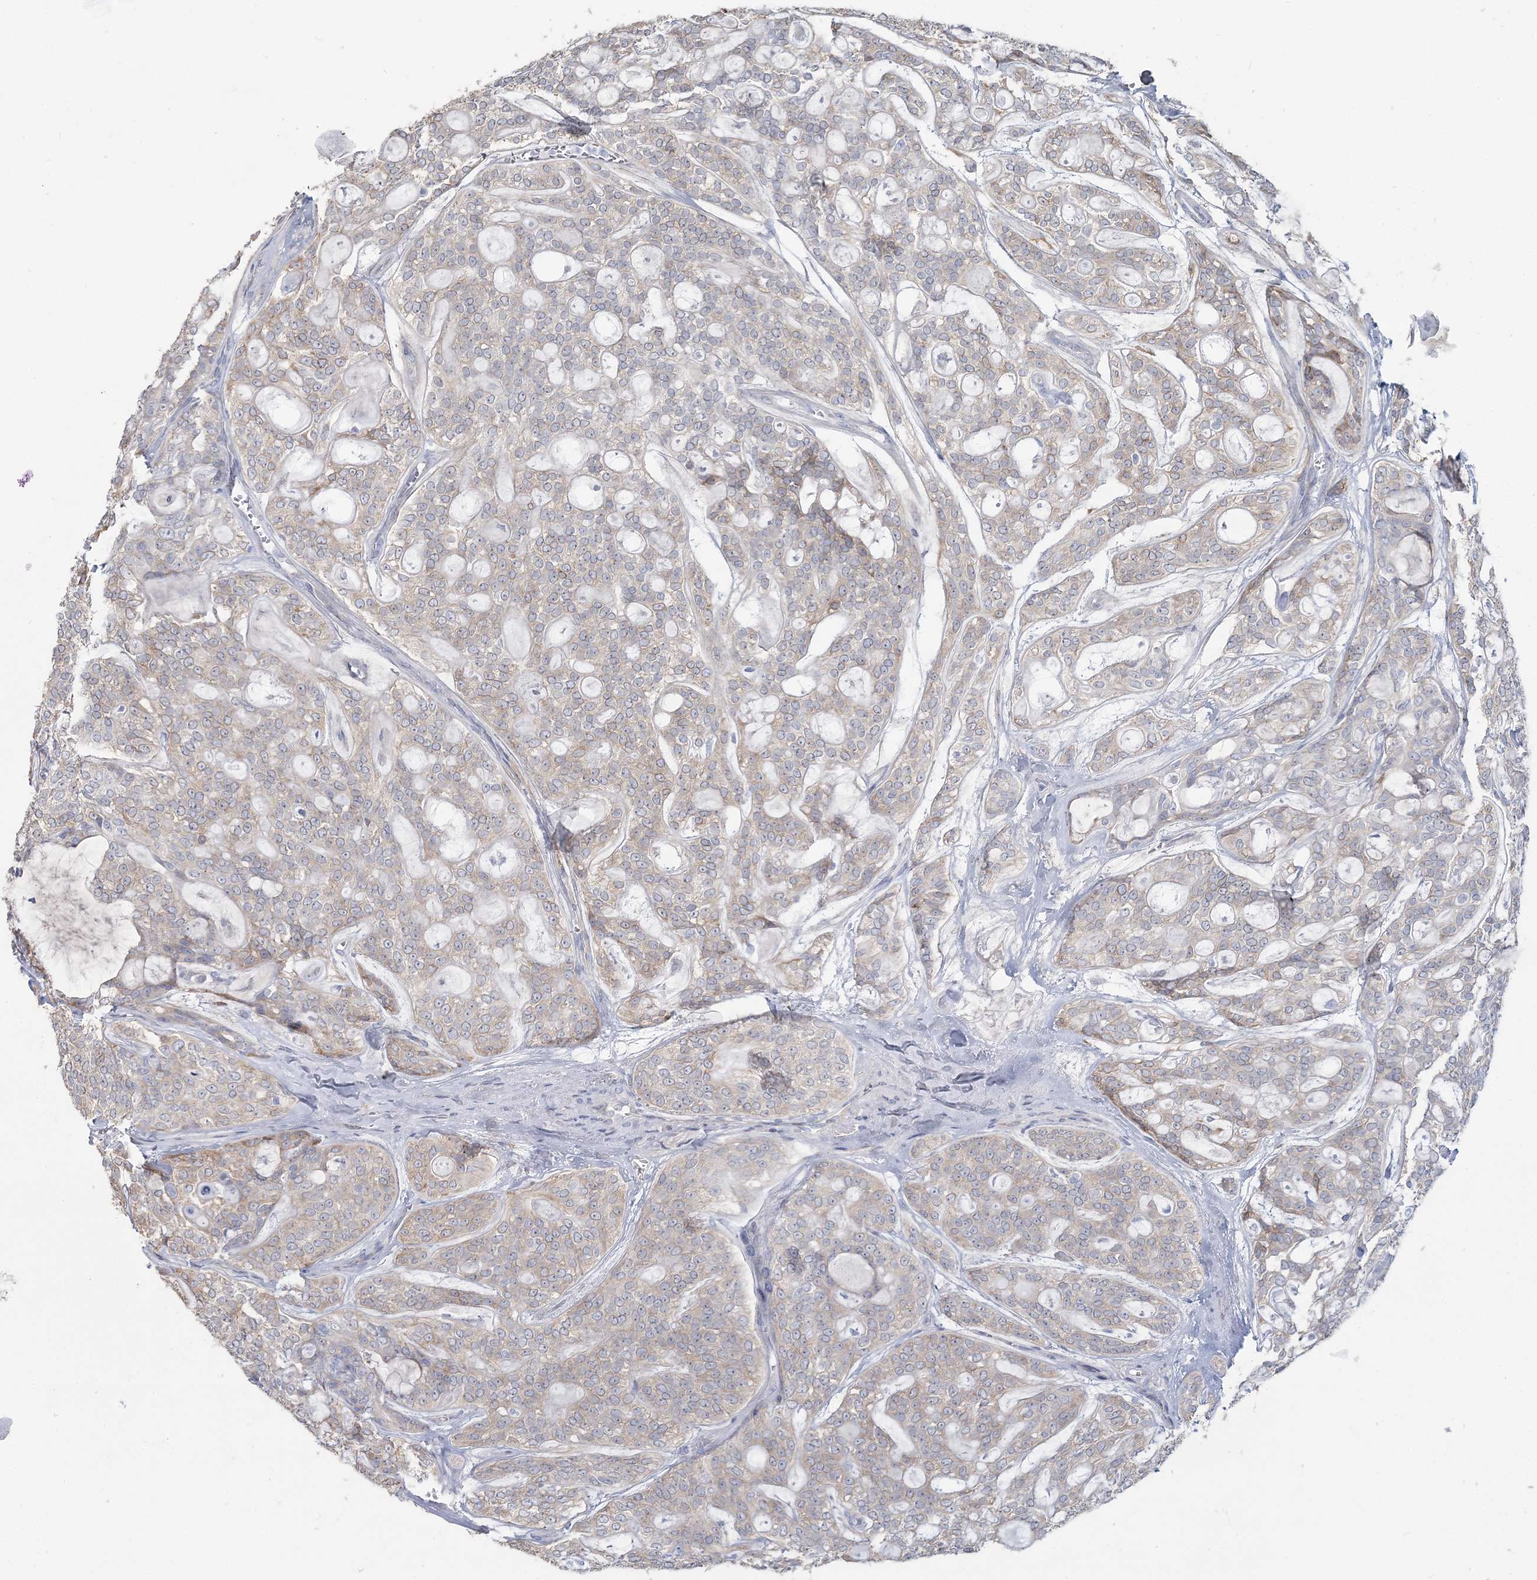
{"staining": {"intensity": "weak", "quantity": "<25%", "location": "cytoplasmic/membranous"}, "tissue": "head and neck cancer", "cell_type": "Tumor cells", "image_type": "cancer", "snomed": [{"axis": "morphology", "description": "Adenocarcinoma, NOS"}, {"axis": "topography", "description": "Head-Neck"}], "caption": "Immunohistochemical staining of human adenocarcinoma (head and neck) shows no significant staining in tumor cells.", "gene": "CMBL", "patient": {"sex": "male", "age": 66}}